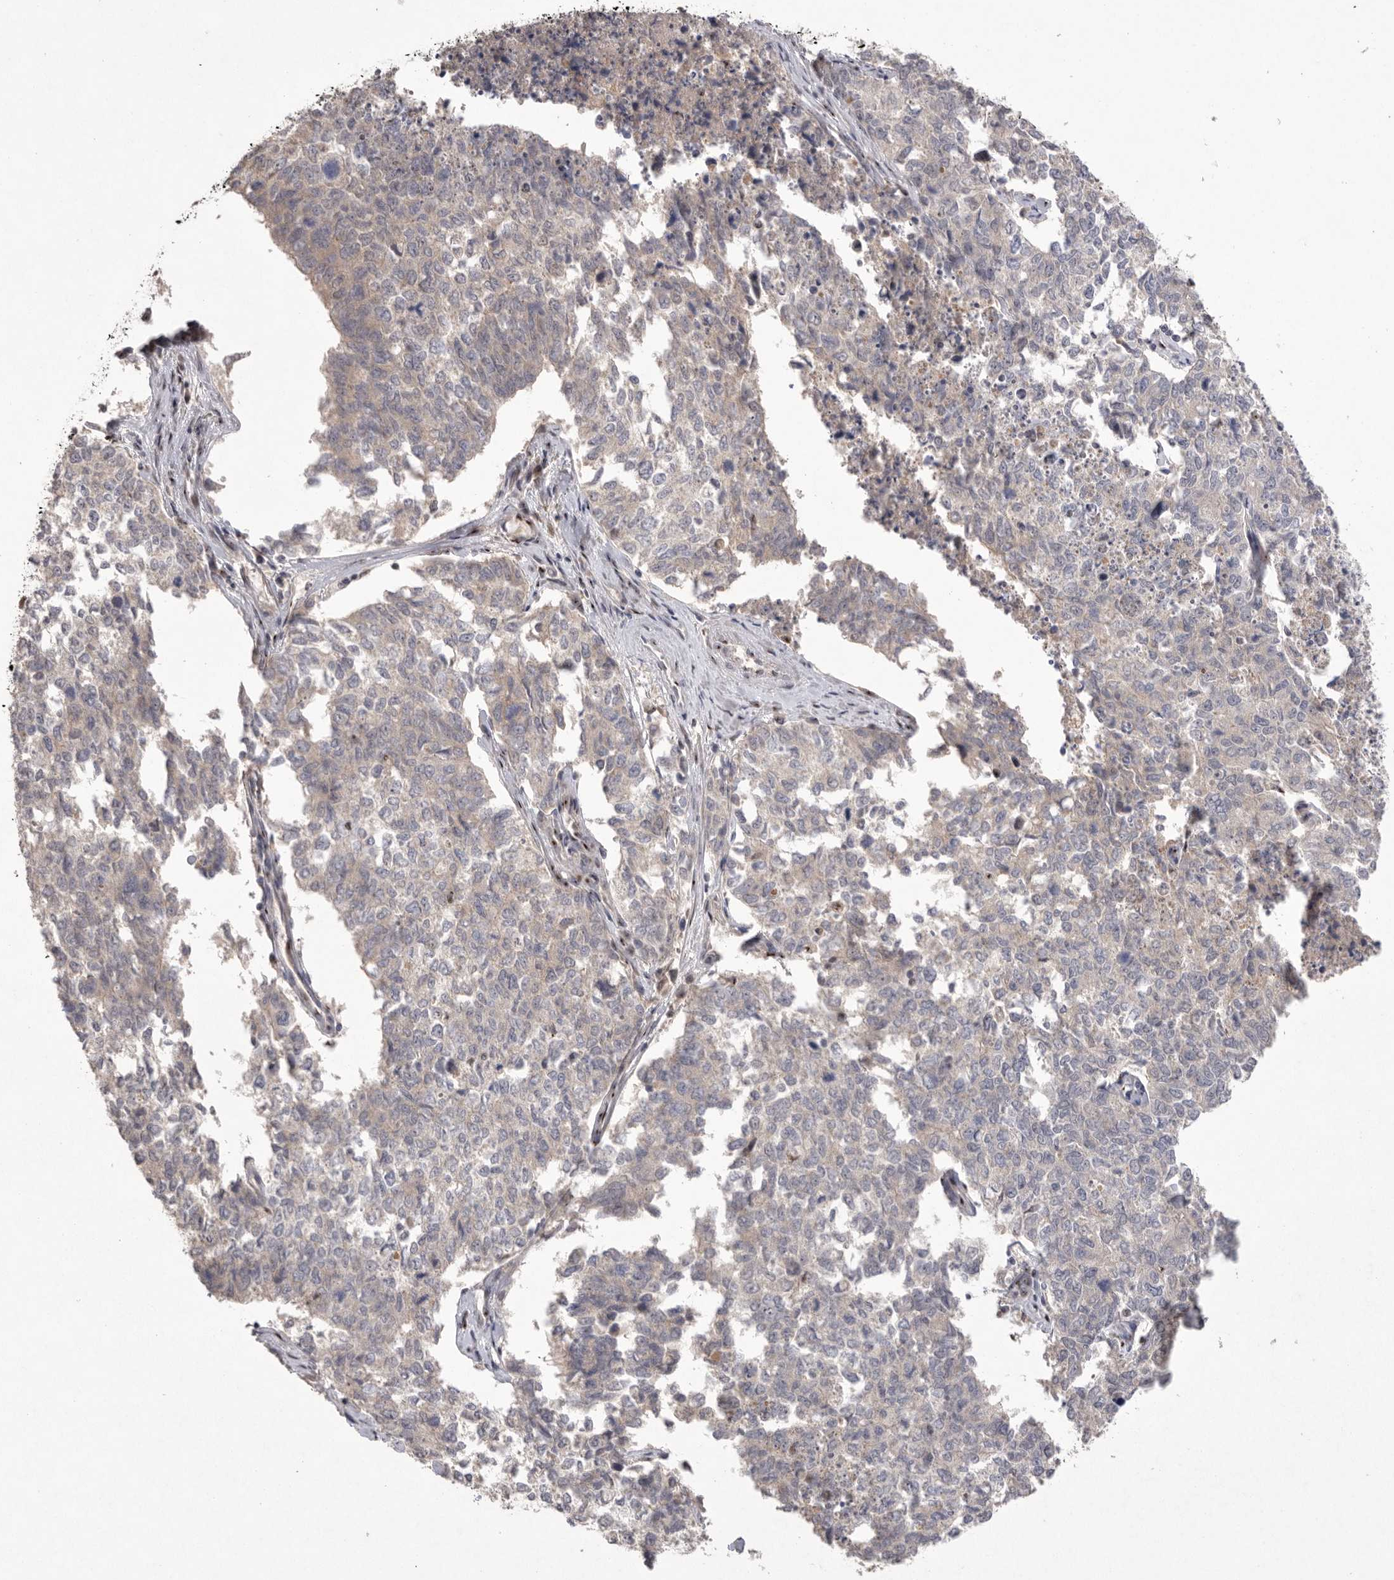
{"staining": {"intensity": "weak", "quantity": "<25%", "location": "cytoplasmic/membranous"}, "tissue": "cervical cancer", "cell_type": "Tumor cells", "image_type": "cancer", "snomed": [{"axis": "morphology", "description": "Squamous cell carcinoma, NOS"}, {"axis": "topography", "description": "Cervix"}], "caption": "A histopathology image of human squamous cell carcinoma (cervical) is negative for staining in tumor cells.", "gene": "HUS1", "patient": {"sex": "female", "age": 63}}